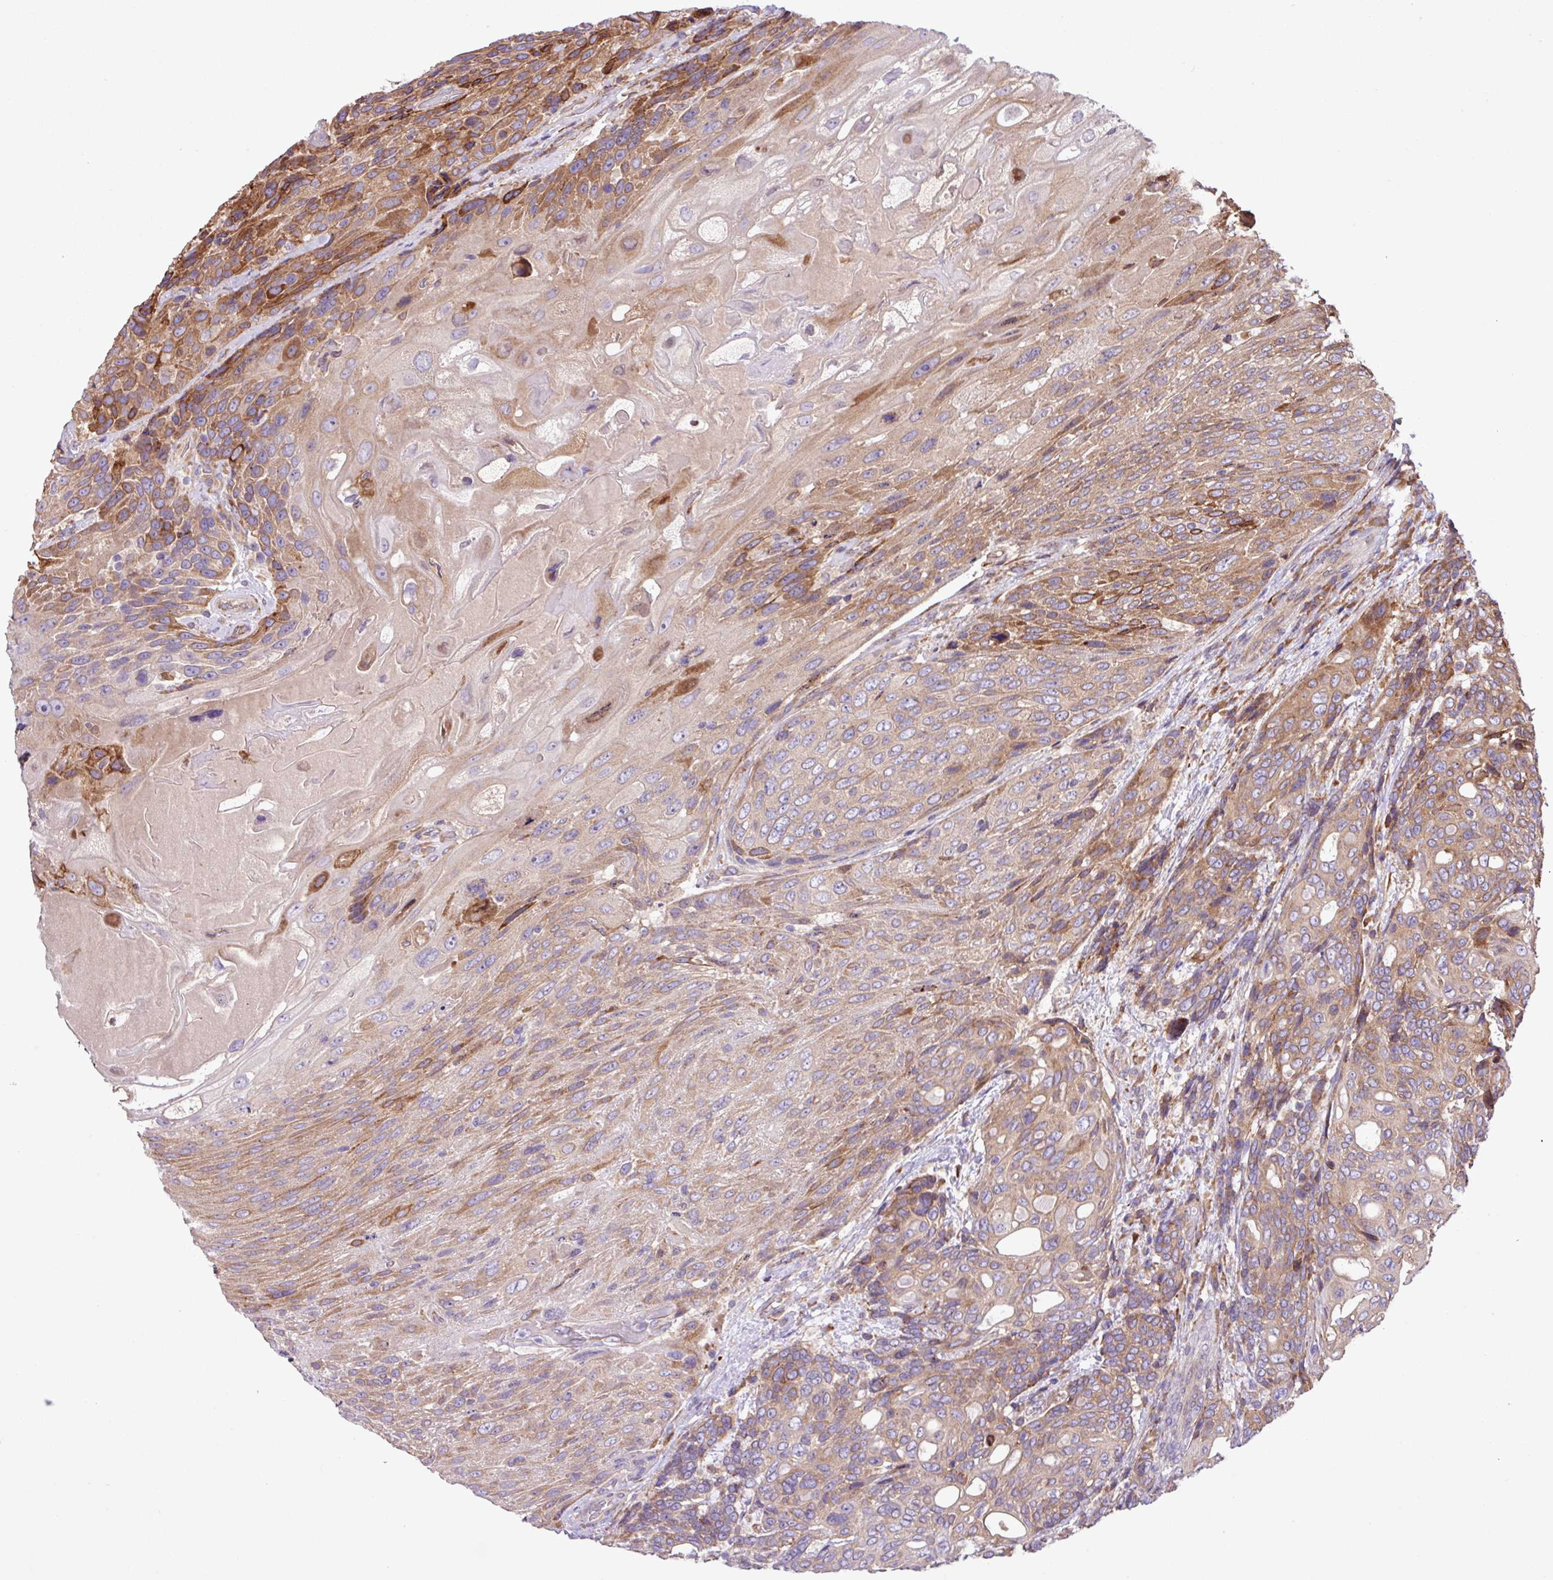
{"staining": {"intensity": "moderate", "quantity": ">75%", "location": "cytoplasmic/membranous"}, "tissue": "urothelial cancer", "cell_type": "Tumor cells", "image_type": "cancer", "snomed": [{"axis": "morphology", "description": "Urothelial carcinoma, High grade"}, {"axis": "topography", "description": "Urinary bladder"}], "caption": "A brown stain labels moderate cytoplasmic/membranous positivity of a protein in urothelial cancer tumor cells. (DAB (3,3'-diaminobenzidine) IHC with brightfield microscopy, high magnification).", "gene": "MEGF6", "patient": {"sex": "female", "age": 70}}